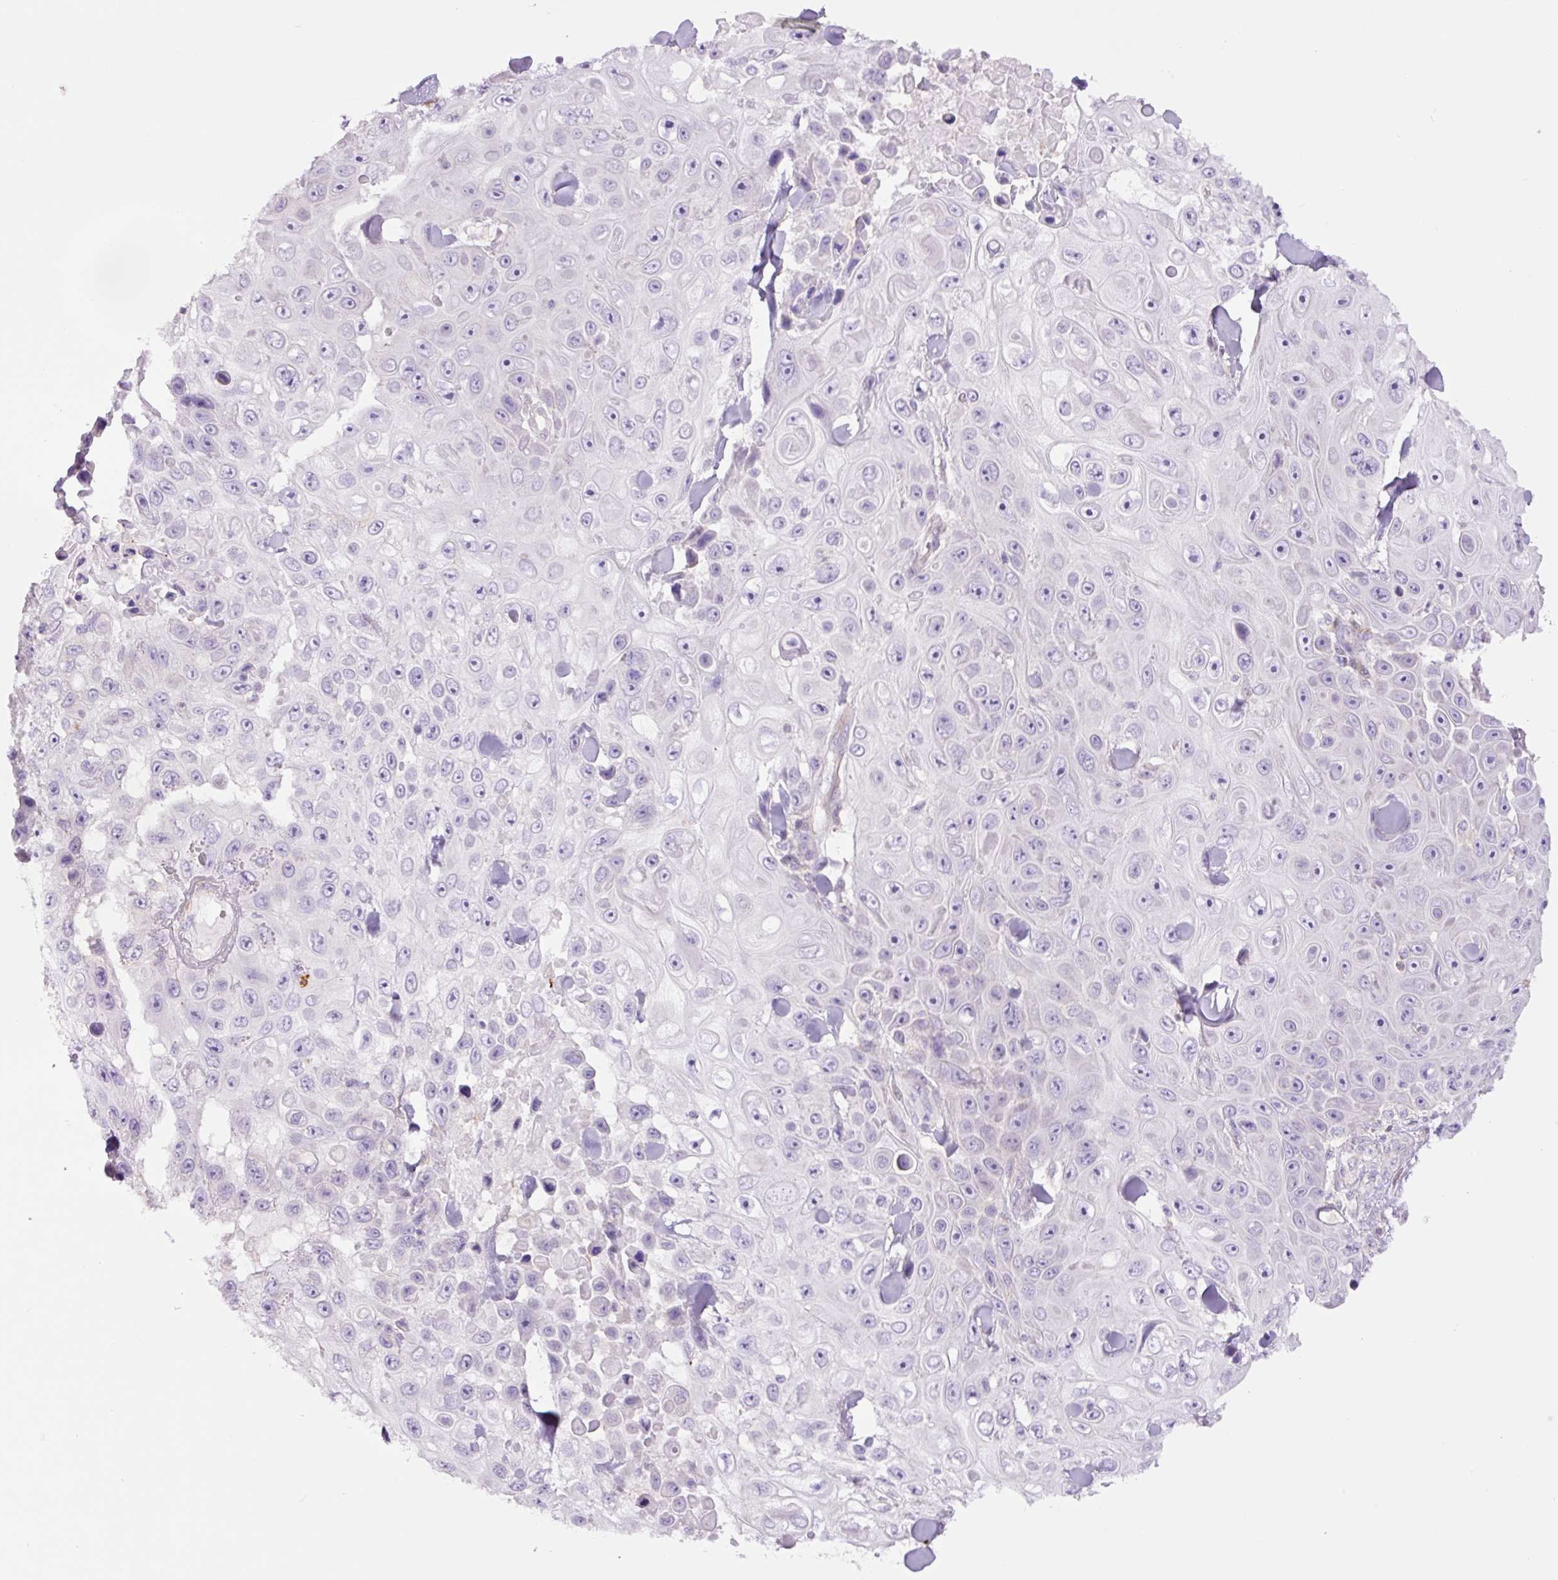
{"staining": {"intensity": "negative", "quantity": "none", "location": "none"}, "tissue": "skin cancer", "cell_type": "Tumor cells", "image_type": "cancer", "snomed": [{"axis": "morphology", "description": "Squamous cell carcinoma, NOS"}, {"axis": "topography", "description": "Skin"}], "caption": "Photomicrograph shows no protein expression in tumor cells of squamous cell carcinoma (skin) tissue.", "gene": "SH2D6", "patient": {"sex": "male", "age": 82}}